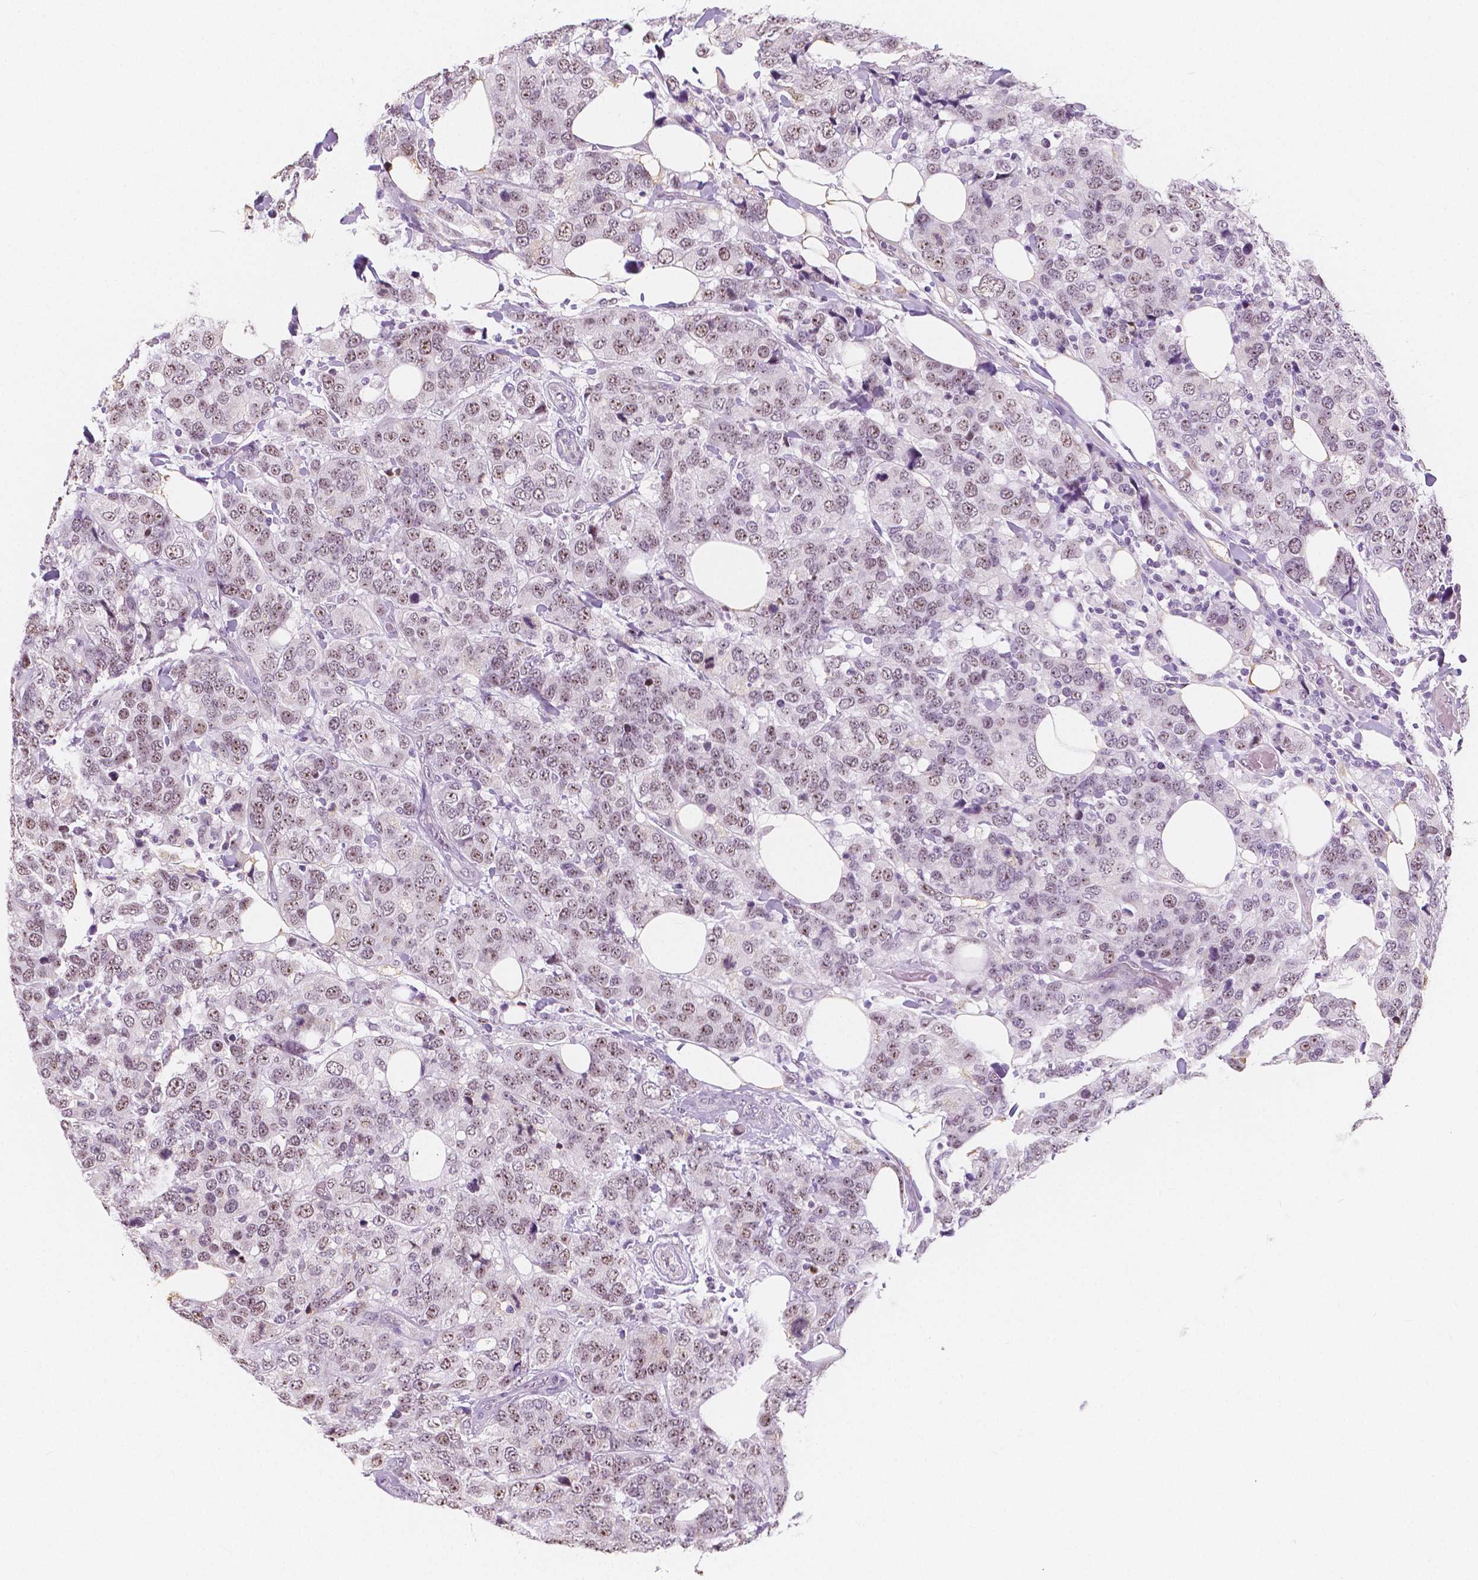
{"staining": {"intensity": "weak", "quantity": ">75%", "location": "nuclear"}, "tissue": "breast cancer", "cell_type": "Tumor cells", "image_type": "cancer", "snomed": [{"axis": "morphology", "description": "Lobular carcinoma"}, {"axis": "topography", "description": "Breast"}], "caption": "Breast lobular carcinoma stained for a protein (brown) displays weak nuclear positive staining in approximately >75% of tumor cells.", "gene": "NOLC1", "patient": {"sex": "female", "age": 59}}